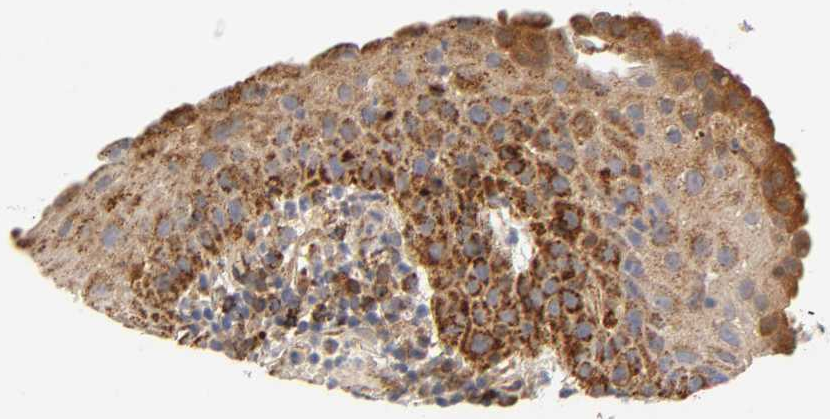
{"staining": {"intensity": "weak", "quantity": "<25%", "location": "cytoplasmic/membranous"}, "tissue": "tonsil", "cell_type": "Germinal center cells", "image_type": "normal", "snomed": [{"axis": "morphology", "description": "Normal tissue, NOS"}, {"axis": "topography", "description": "Tonsil"}], "caption": "High power microscopy histopathology image of an immunohistochemistry (IHC) photomicrograph of unremarkable tonsil, revealing no significant expression in germinal center cells. The staining is performed using DAB brown chromogen with nuclei counter-stained in using hematoxylin.", "gene": "ISG15", "patient": {"sex": "female", "age": 40}}